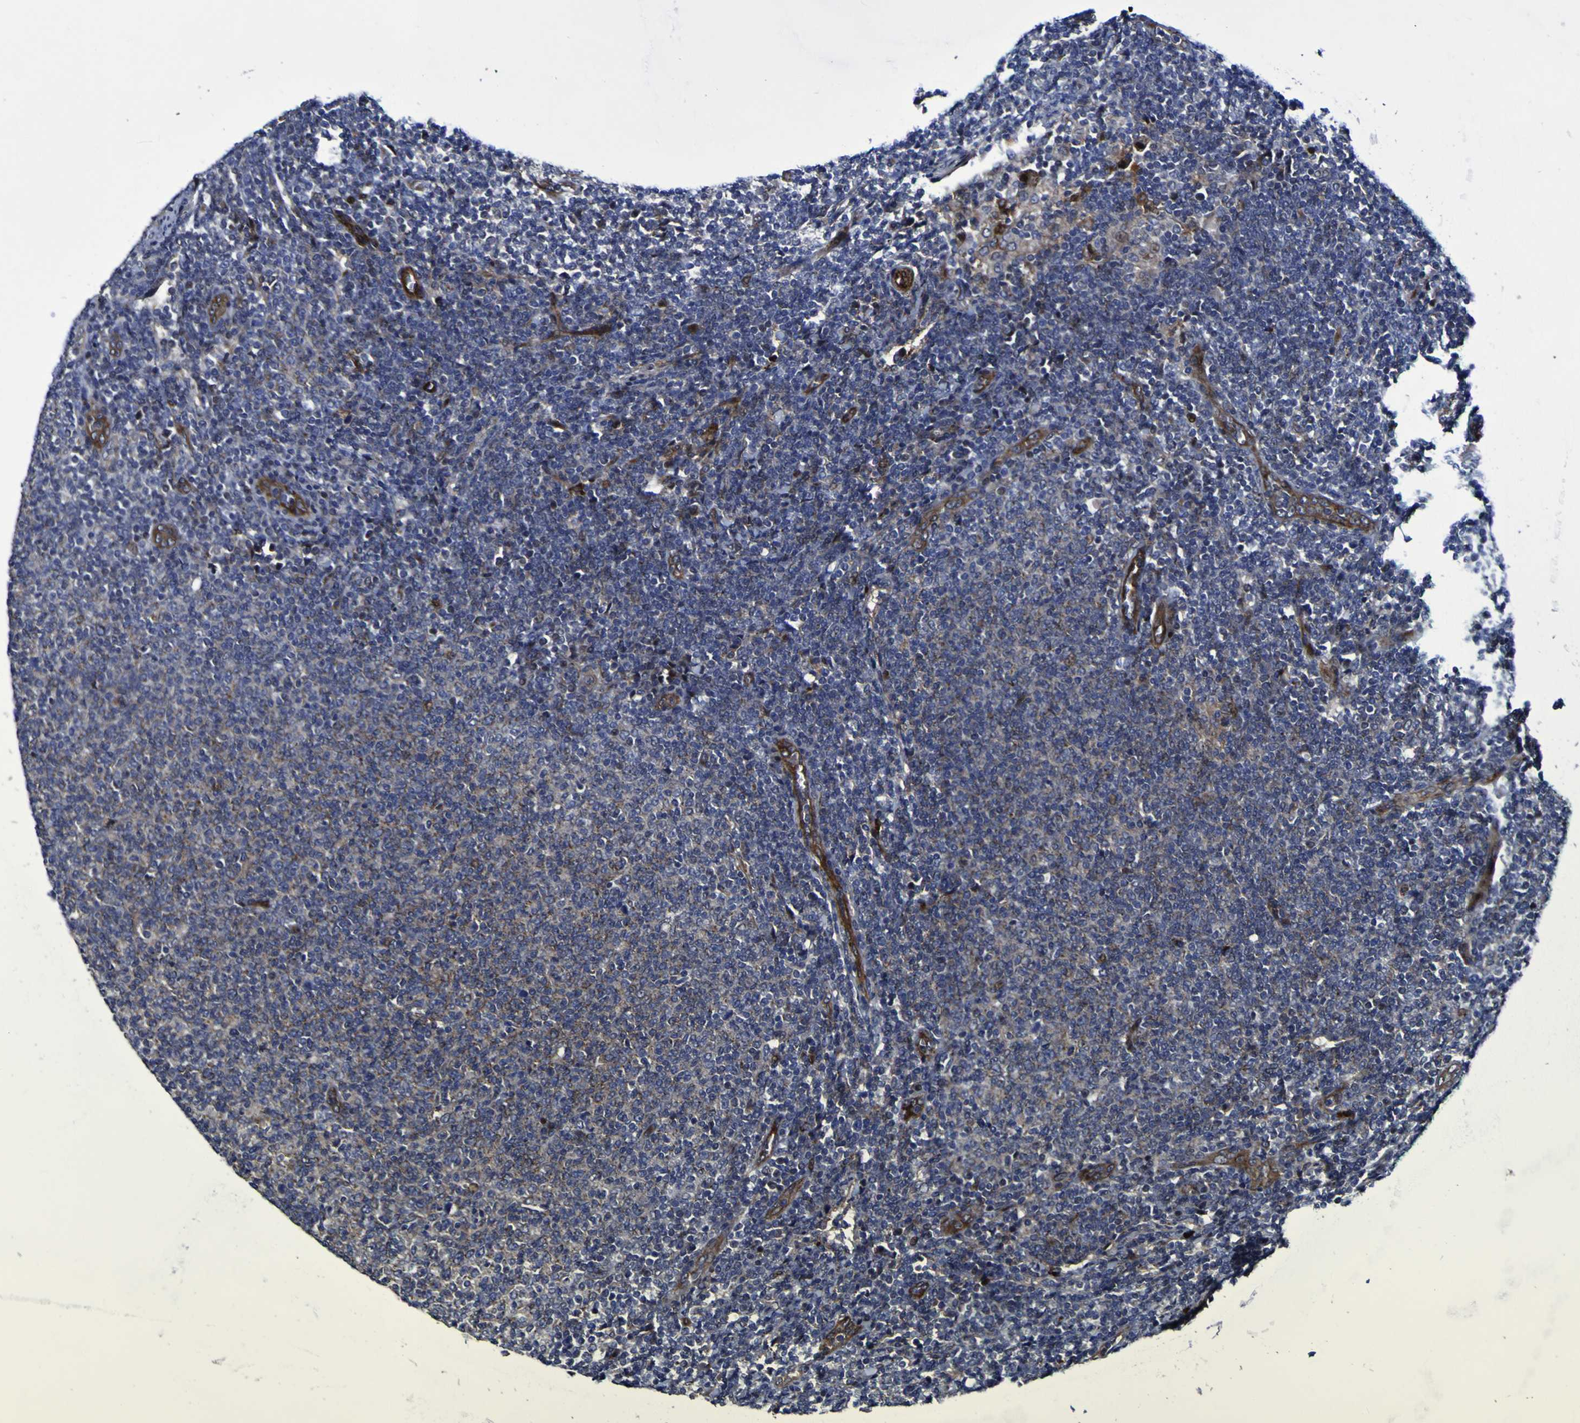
{"staining": {"intensity": "moderate", "quantity": ">75%", "location": "cytoplasmic/membranous"}, "tissue": "lymphoma", "cell_type": "Tumor cells", "image_type": "cancer", "snomed": [{"axis": "morphology", "description": "Malignant lymphoma, non-Hodgkin's type, Low grade"}, {"axis": "topography", "description": "Lymph node"}], "caption": "A brown stain labels moderate cytoplasmic/membranous positivity of a protein in malignant lymphoma, non-Hodgkin's type (low-grade) tumor cells.", "gene": "MGLL", "patient": {"sex": "male", "age": 66}}